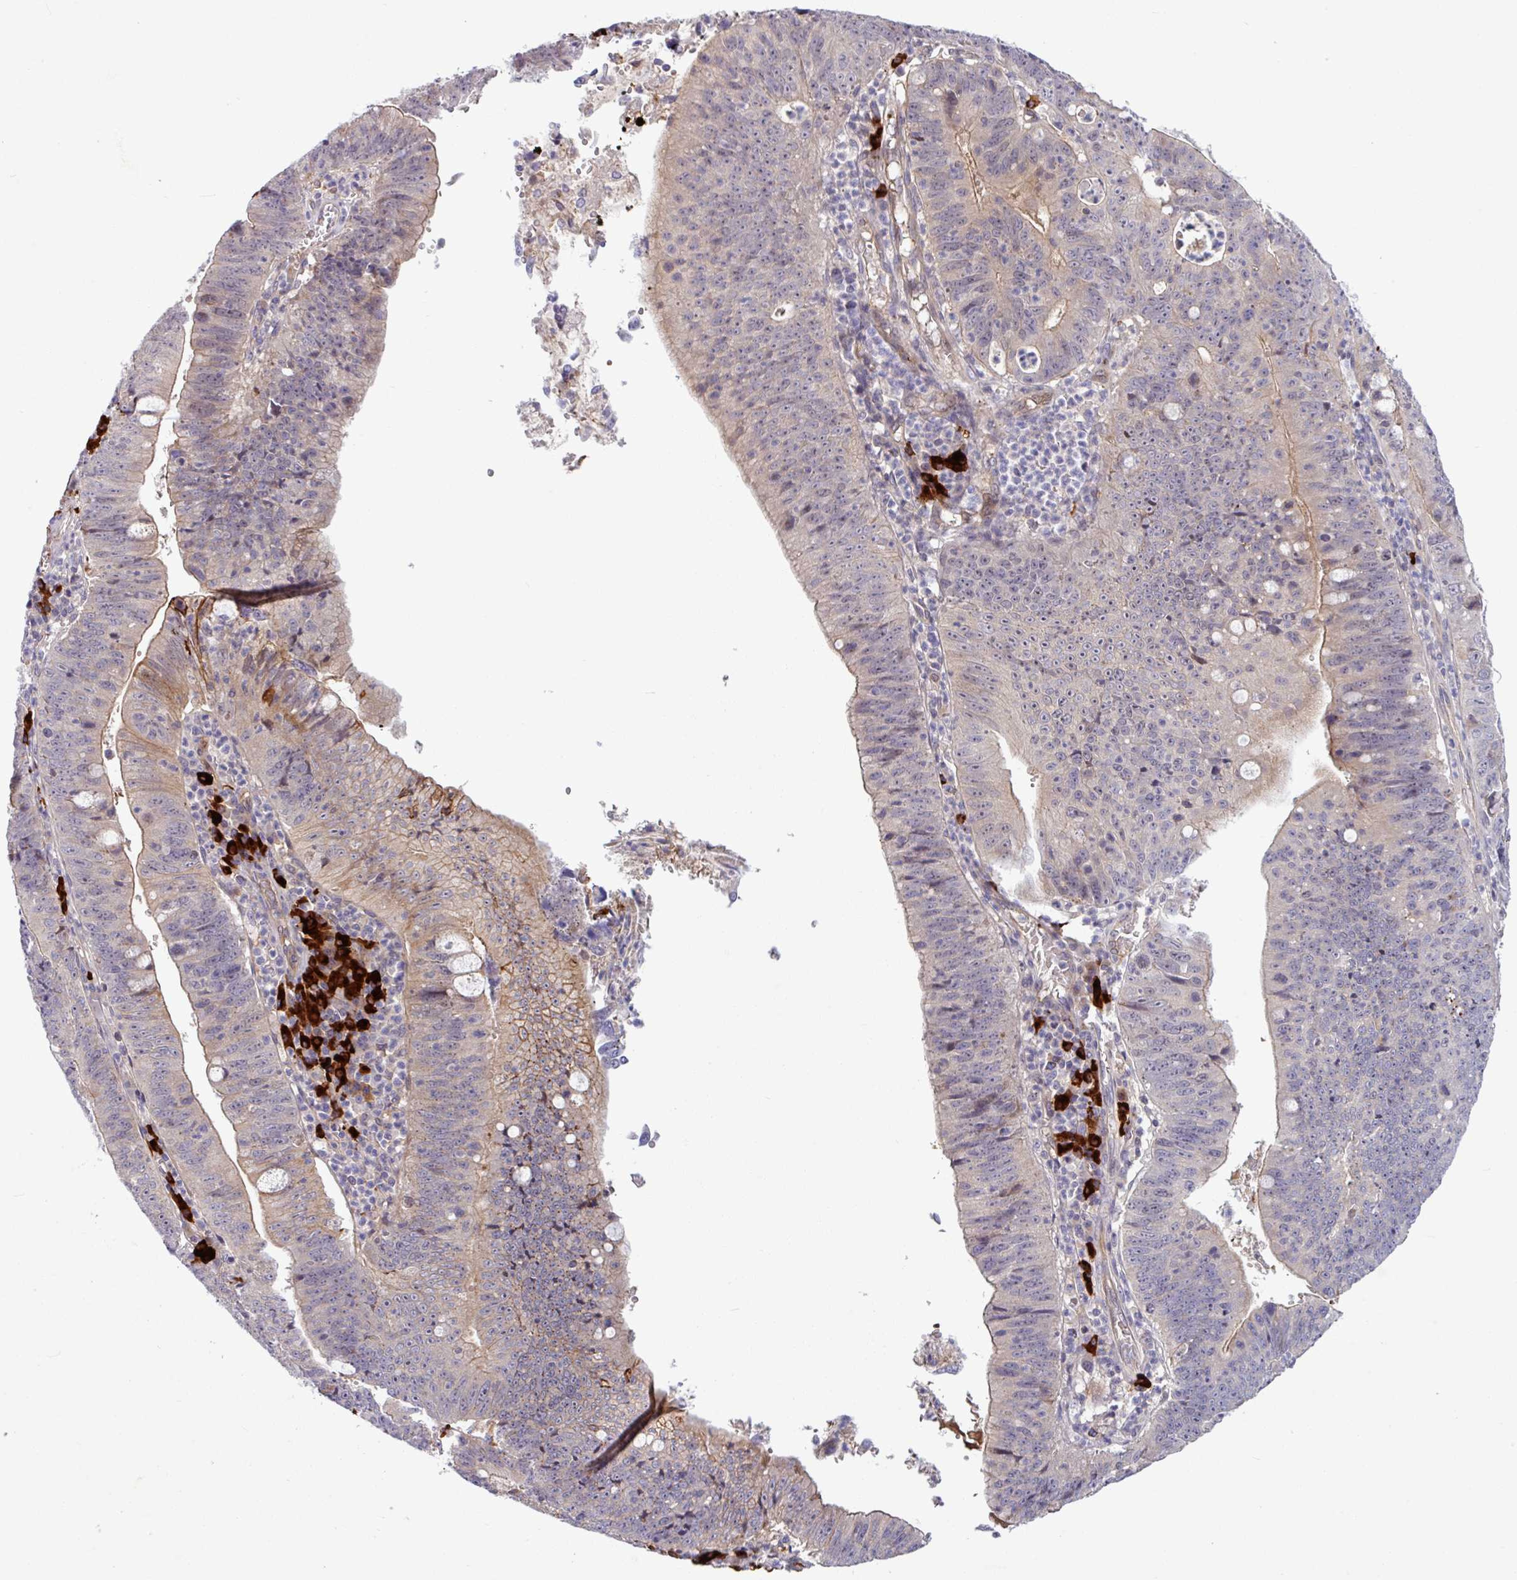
{"staining": {"intensity": "weak", "quantity": "<25%", "location": "cytoplasmic/membranous"}, "tissue": "stomach cancer", "cell_type": "Tumor cells", "image_type": "cancer", "snomed": [{"axis": "morphology", "description": "Adenocarcinoma, NOS"}, {"axis": "topography", "description": "Stomach"}], "caption": "Histopathology image shows no significant protein staining in tumor cells of stomach cancer. (DAB IHC visualized using brightfield microscopy, high magnification).", "gene": "B4GALNT4", "patient": {"sex": "male", "age": 59}}